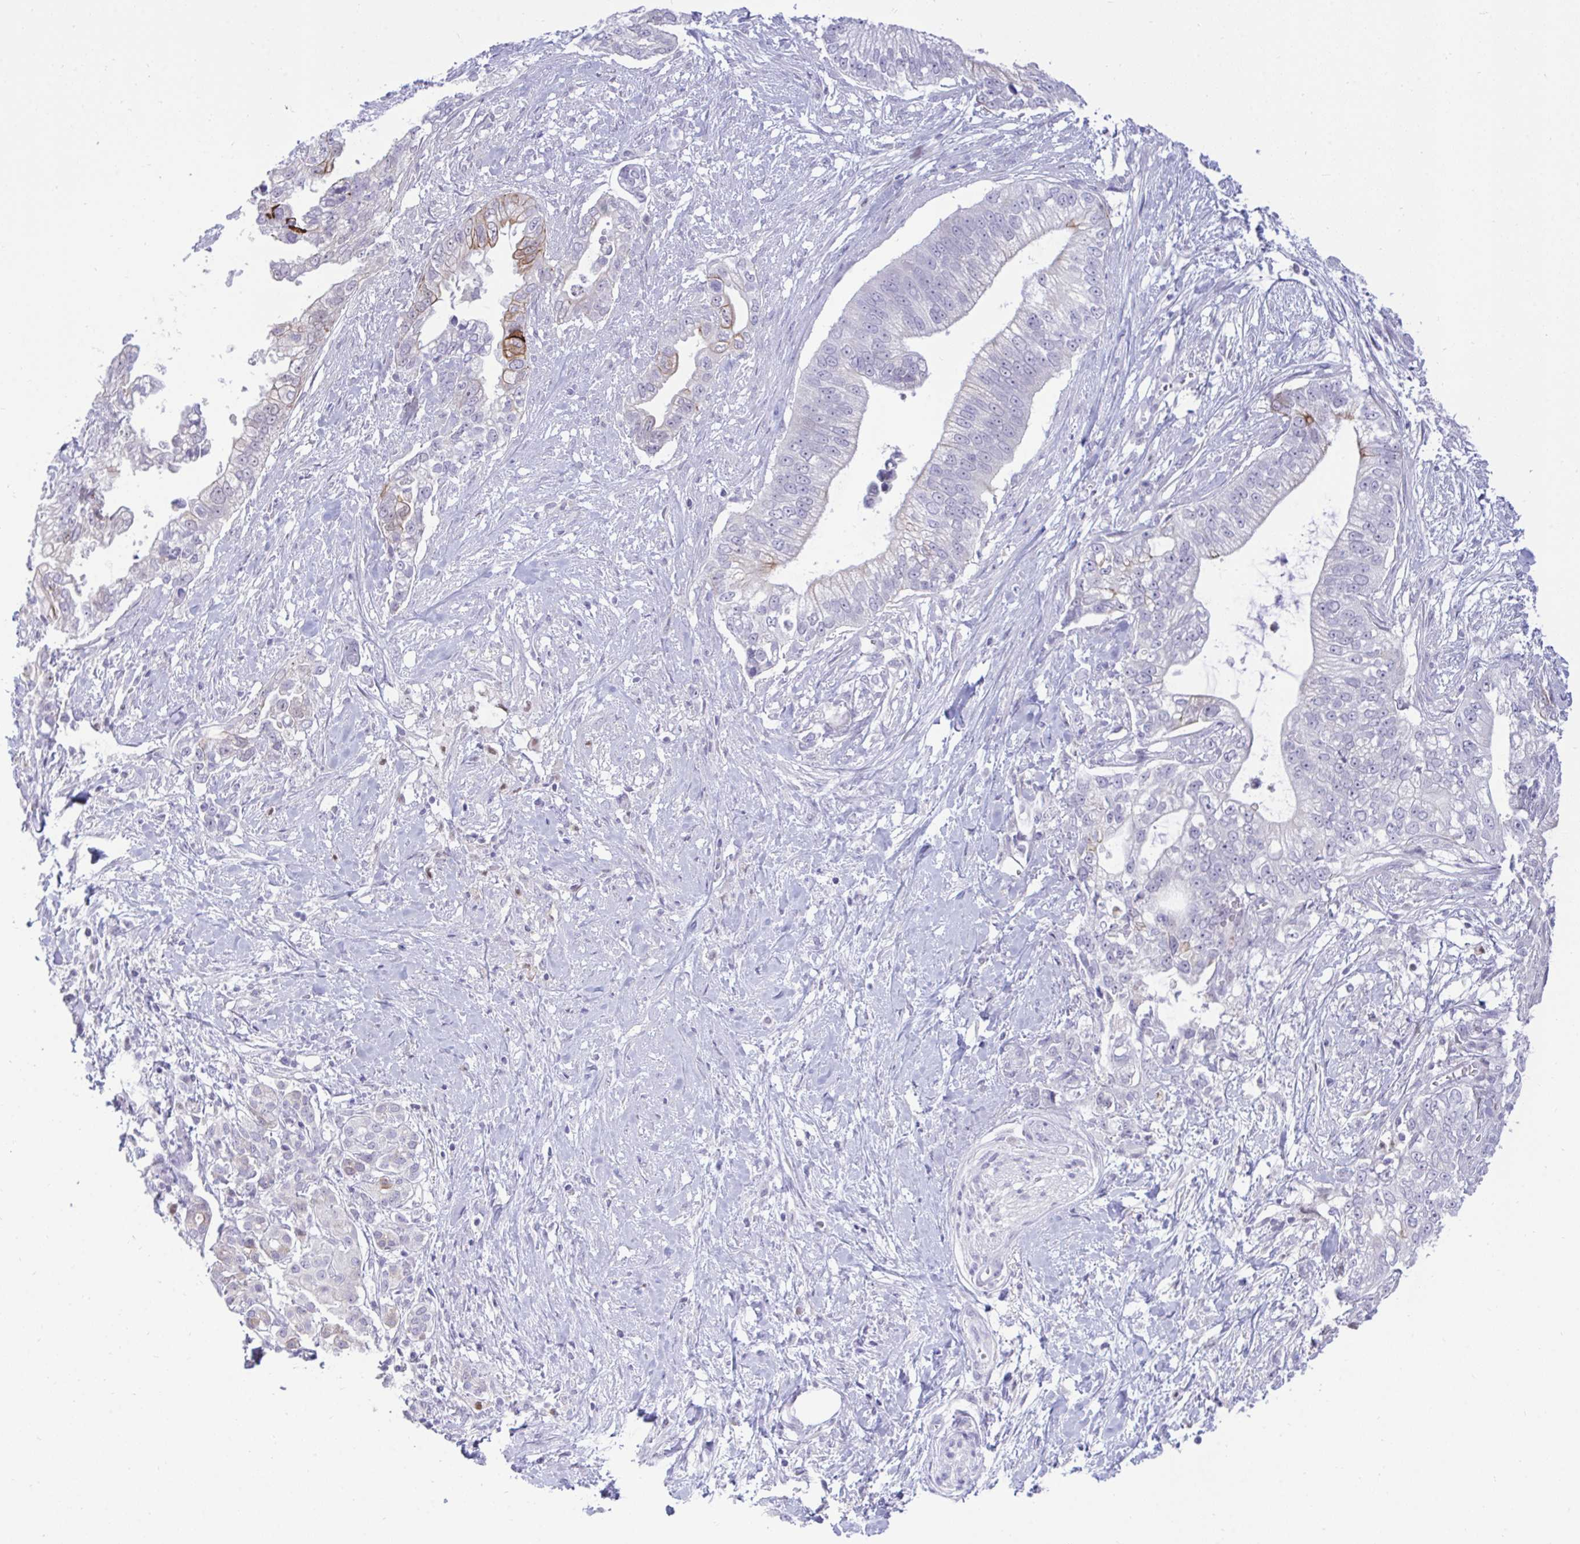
{"staining": {"intensity": "strong", "quantity": "<25%", "location": "cytoplasmic/membranous"}, "tissue": "pancreatic cancer", "cell_type": "Tumor cells", "image_type": "cancer", "snomed": [{"axis": "morphology", "description": "Adenocarcinoma, NOS"}, {"axis": "topography", "description": "Pancreas"}], "caption": "DAB (3,3'-diaminobenzidine) immunohistochemical staining of adenocarcinoma (pancreatic) displays strong cytoplasmic/membranous protein expression in approximately <25% of tumor cells.", "gene": "EPOP", "patient": {"sex": "male", "age": 70}}